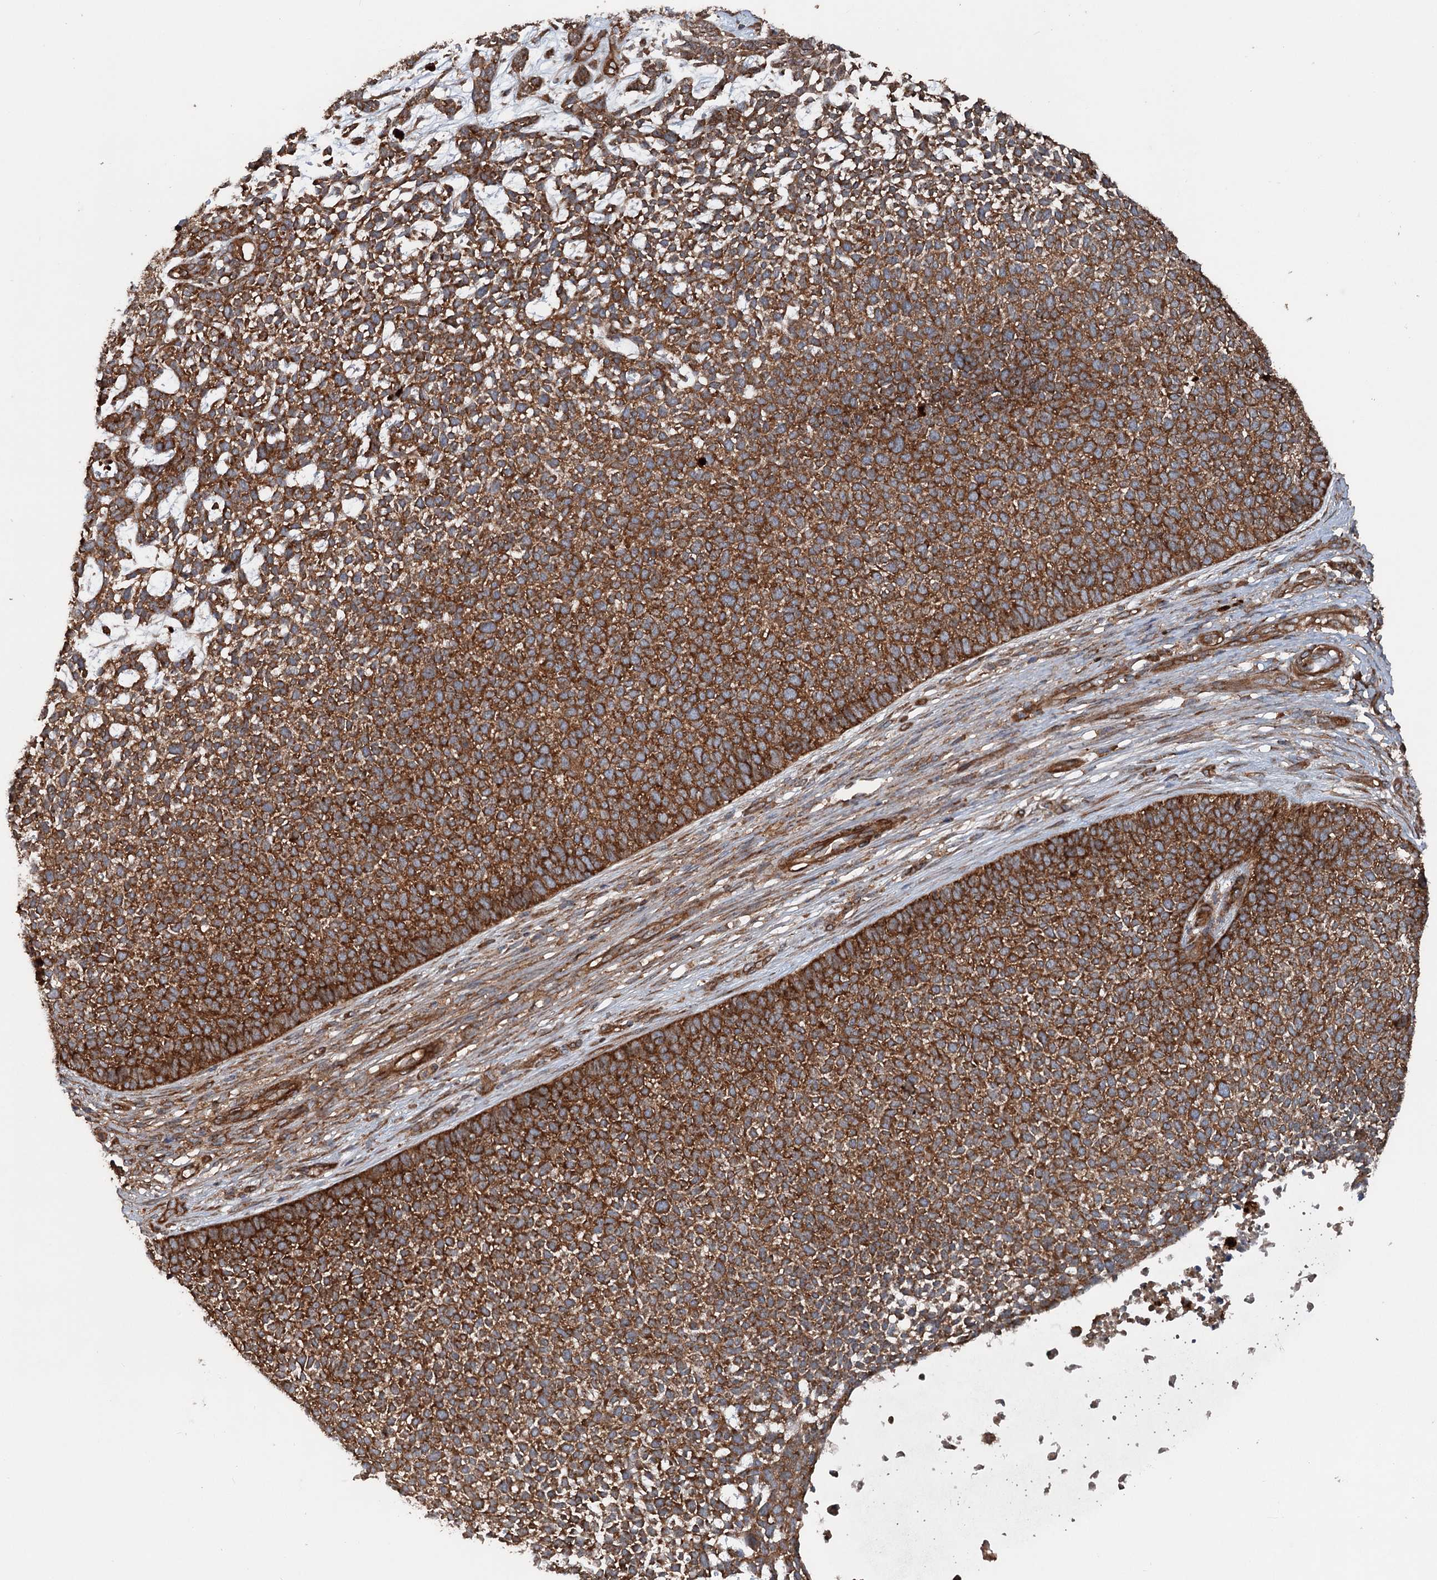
{"staining": {"intensity": "strong", "quantity": ">75%", "location": "cytoplasmic/membranous"}, "tissue": "skin cancer", "cell_type": "Tumor cells", "image_type": "cancer", "snomed": [{"axis": "morphology", "description": "Basal cell carcinoma"}, {"axis": "topography", "description": "Skin"}], "caption": "IHC (DAB) staining of basal cell carcinoma (skin) shows strong cytoplasmic/membranous protein positivity in about >75% of tumor cells.", "gene": "RNF214", "patient": {"sex": "female", "age": 84}}